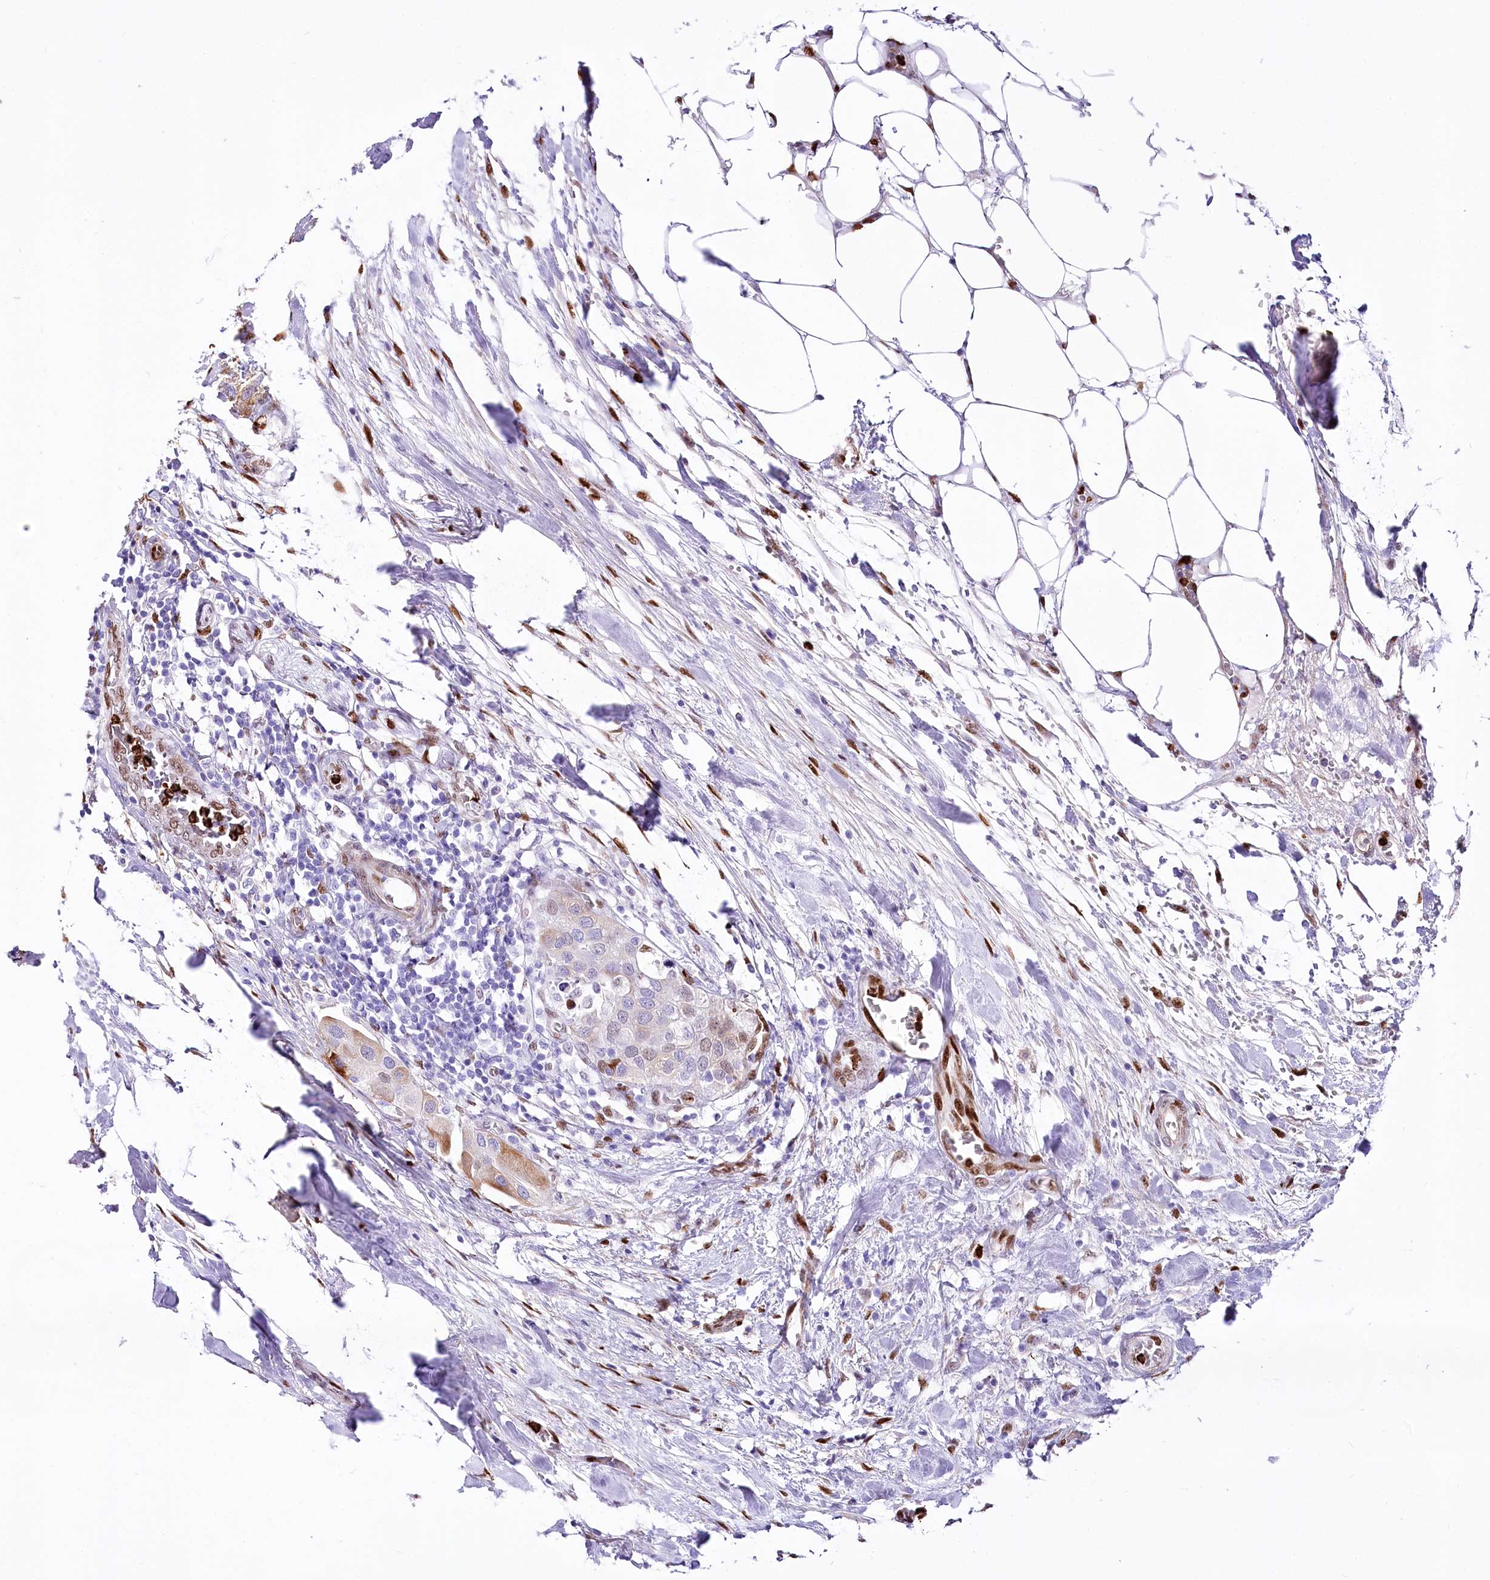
{"staining": {"intensity": "moderate", "quantity": "<25%", "location": "cytoplasmic/membranous,nuclear"}, "tissue": "urothelial cancer", "cell_type": "Tumor cells", "image_type": "cancer", "snomed": [{"axis": "morphology", "description": "Urothelial carcinoma, High grade"}, {"axis": "topography", "description": "Urinary bladder"}], "caption": "Approximately <25% of tumor cells in human urothelial carcinoma (high-grade) reveal moderate cytoplasmic/membranous and nuclear protein staining as visualized by brown immunohistochemical staining.", "gene": "PTMS", "patient": {"sex": "male", "age": 64}}